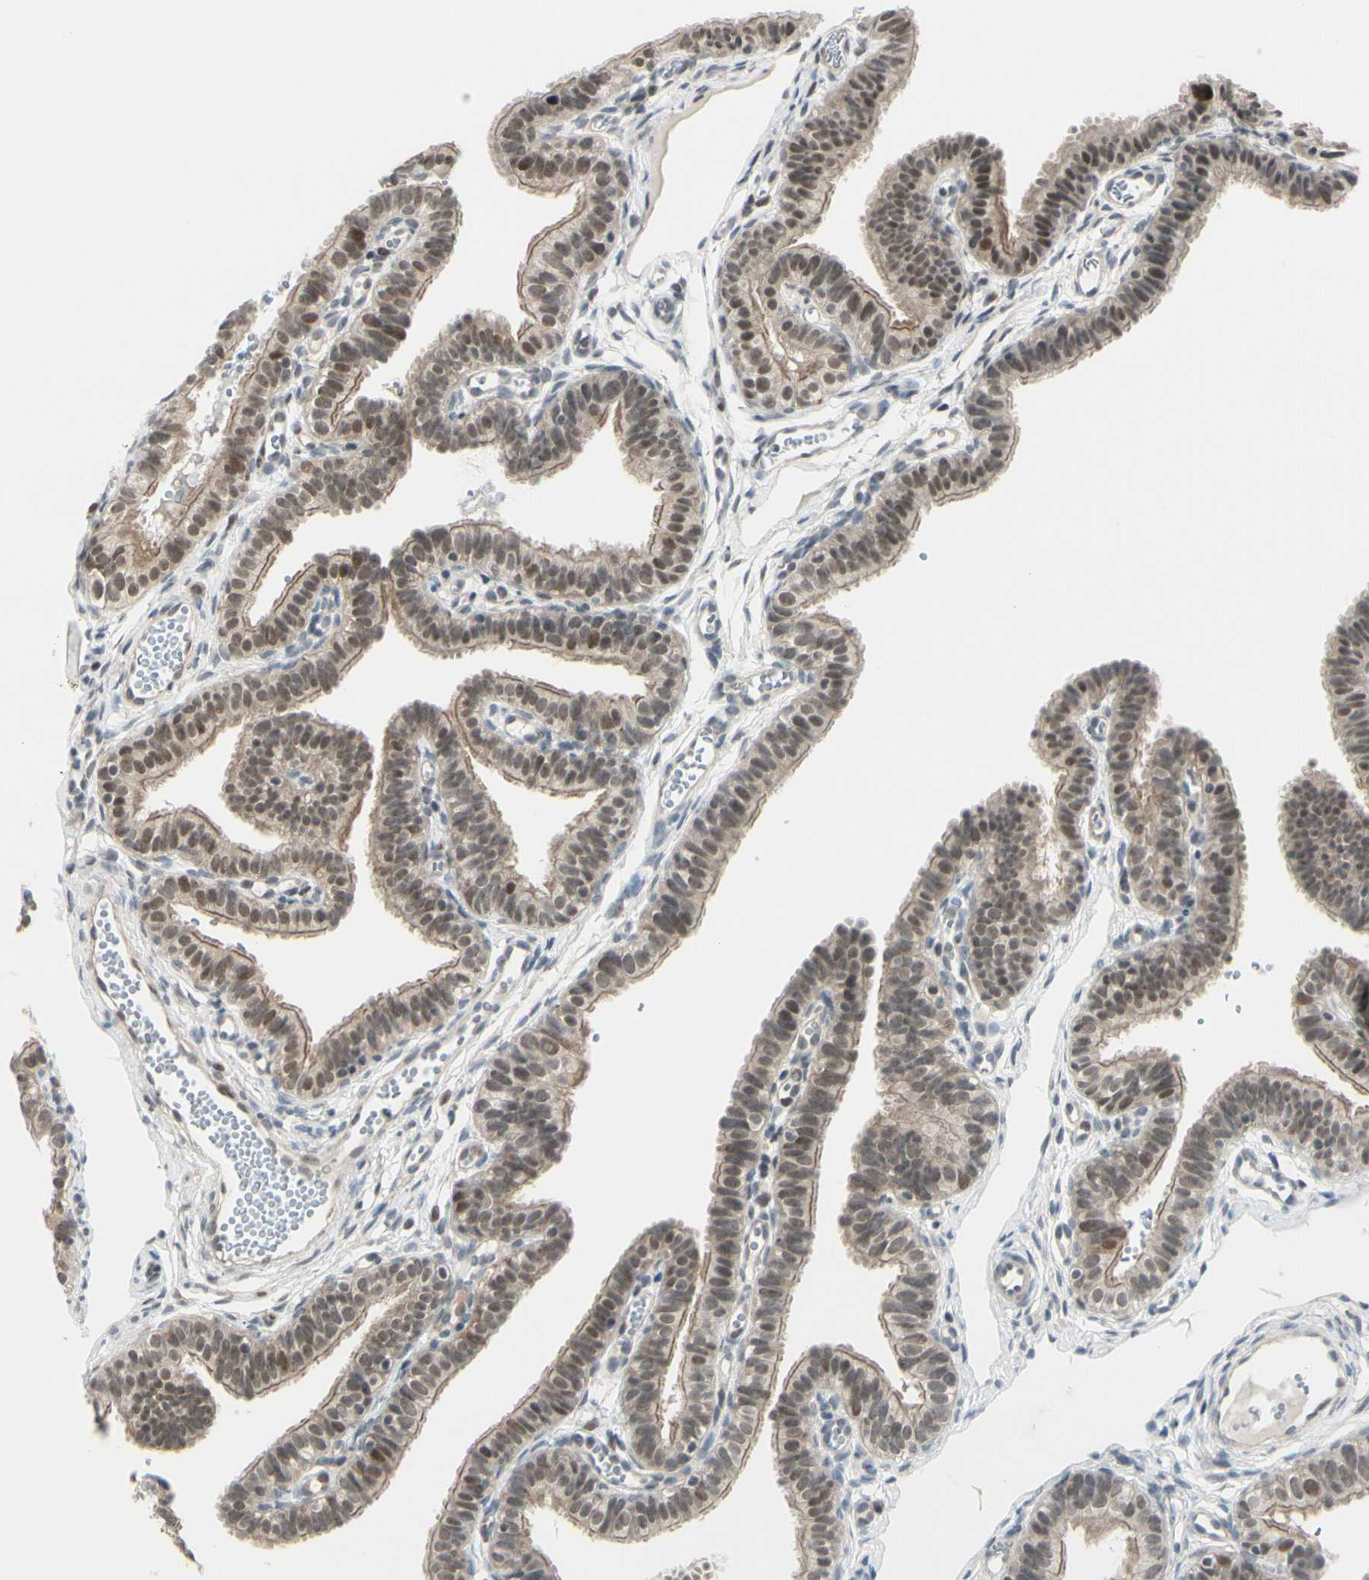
{"staining": {"intensity": "moderate", "quantity": ">75%", "location": "cytoplasmic/membranous,nuclear"}, "tissue": "fallopian tube", "cell_type": "Glandular cells", "image_type": "normal", "snomed": [{"axis": "morphology", "description": "Normal tissue, NOS"}, {"axis": "topography", "description": "Fallopian tube"}, {"axis": "topography", "description": "Placenta"}], "caption": "Fallopian tube stained with a brown dye demonstrates moderate cytoplasmic/membranous,nuclear positive staining in about >75% of glandular cells.", "gene": "BRMS1", "patient": {"sex": "female", "age": 34}}